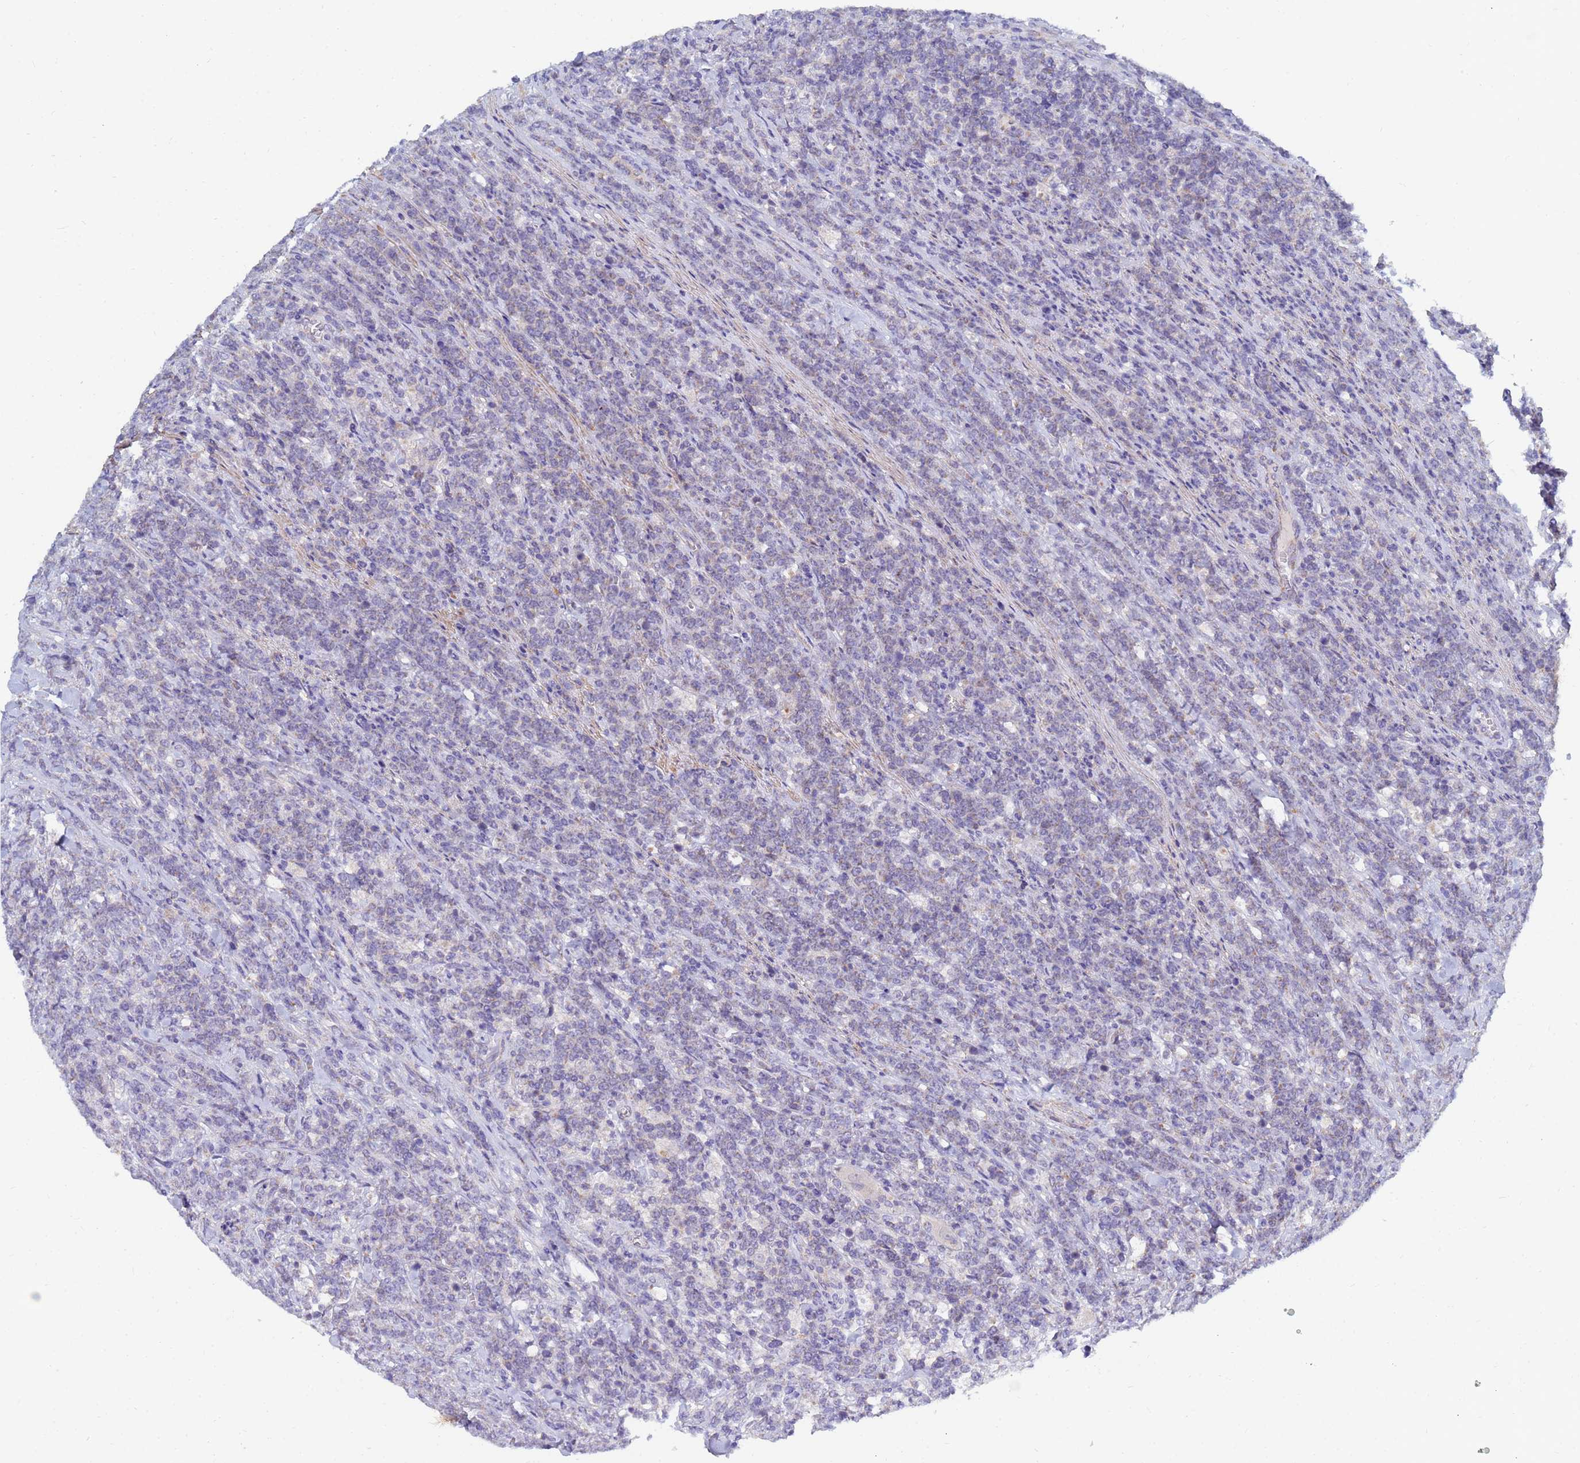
{"staining": {"intensity": "negative", "quantity": "none", "location": "none"}, "tissue": "lymphoma", "cell_type": "Tumor cells", "image_type": "cancer", "snomed": [{"axis": "morphology", "description": "Malignant lymphoma, non-Hodgkin's type, High grade"}, {"axis": "topography", "description": "Small intestine"}], "caption": "Immunohistochemistry (IHC) photomicrograph of human high-grade malignant lymphoma, non-Hodgkin's type stained for a protein (brown), which shows no staining in tumor cells.", "gene": "SDR39U1", "patient": {"sex": "male", "age": 8}}